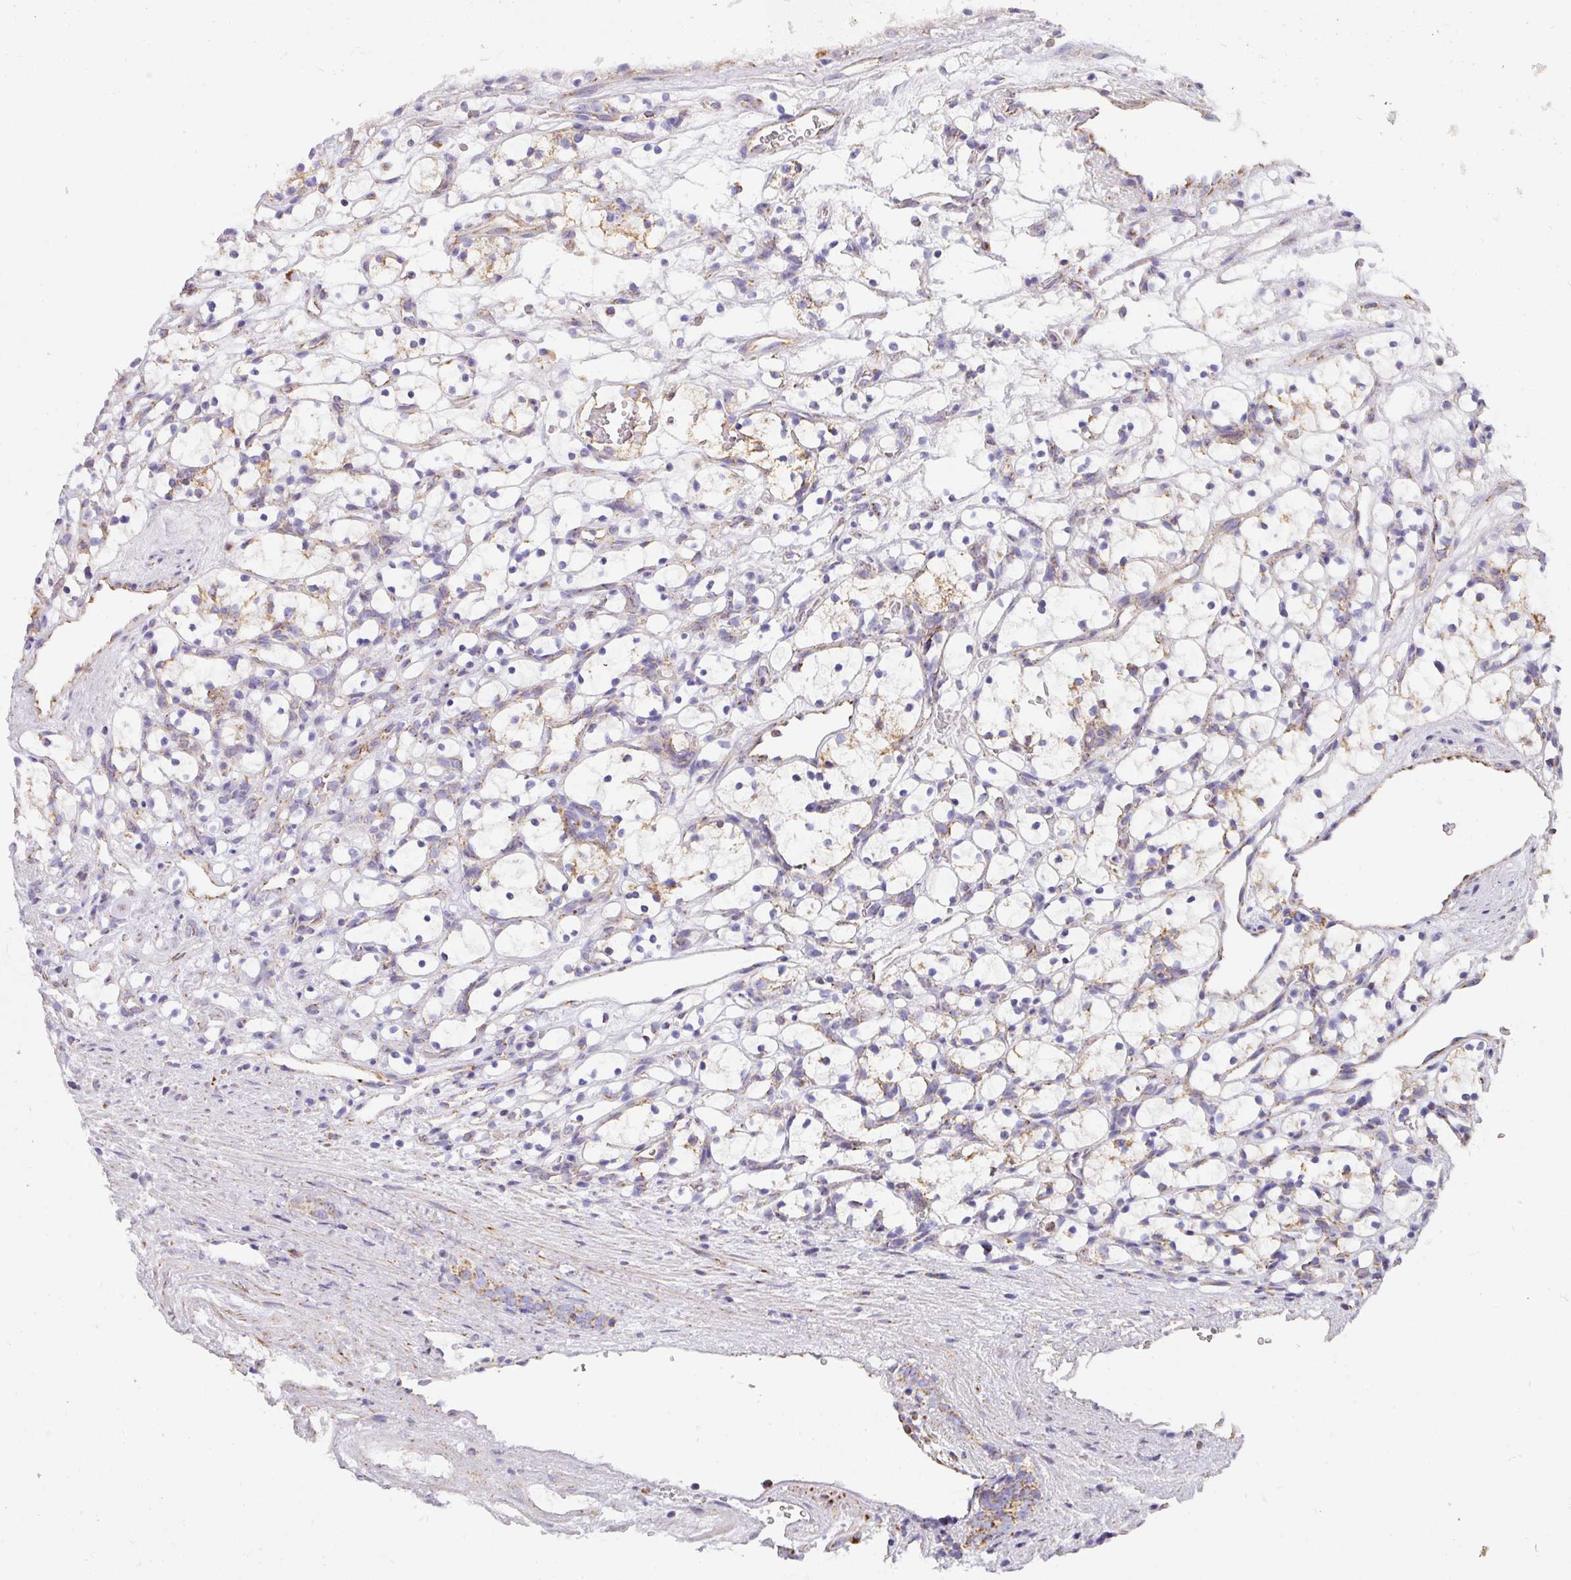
{"staining": {"intensity": "moderate", "quantity": "<25%", "location": "cytoplasmic/membranous"}, "tissue": "renal cancer", "cell_type": "Tumor cells", "image_type": "cancer", "snomed": [{"axis": "morphology", "description": "Adenocarcinoma, NOS"}, {"axis": "topography", "description": "Kidney"}], "caption": "DAB (3,3'-diaminobenzidine) immunohistochemical staining of adenocarcinoma (renal) reveals moderate cytoplasmic/membranous protein expression in approximately <25% of tumor cells. (IHC, brightfield microscopy, high magnification).", "gene": "UQCRFS1", "patient": {"sex": "female", "age": 69}}